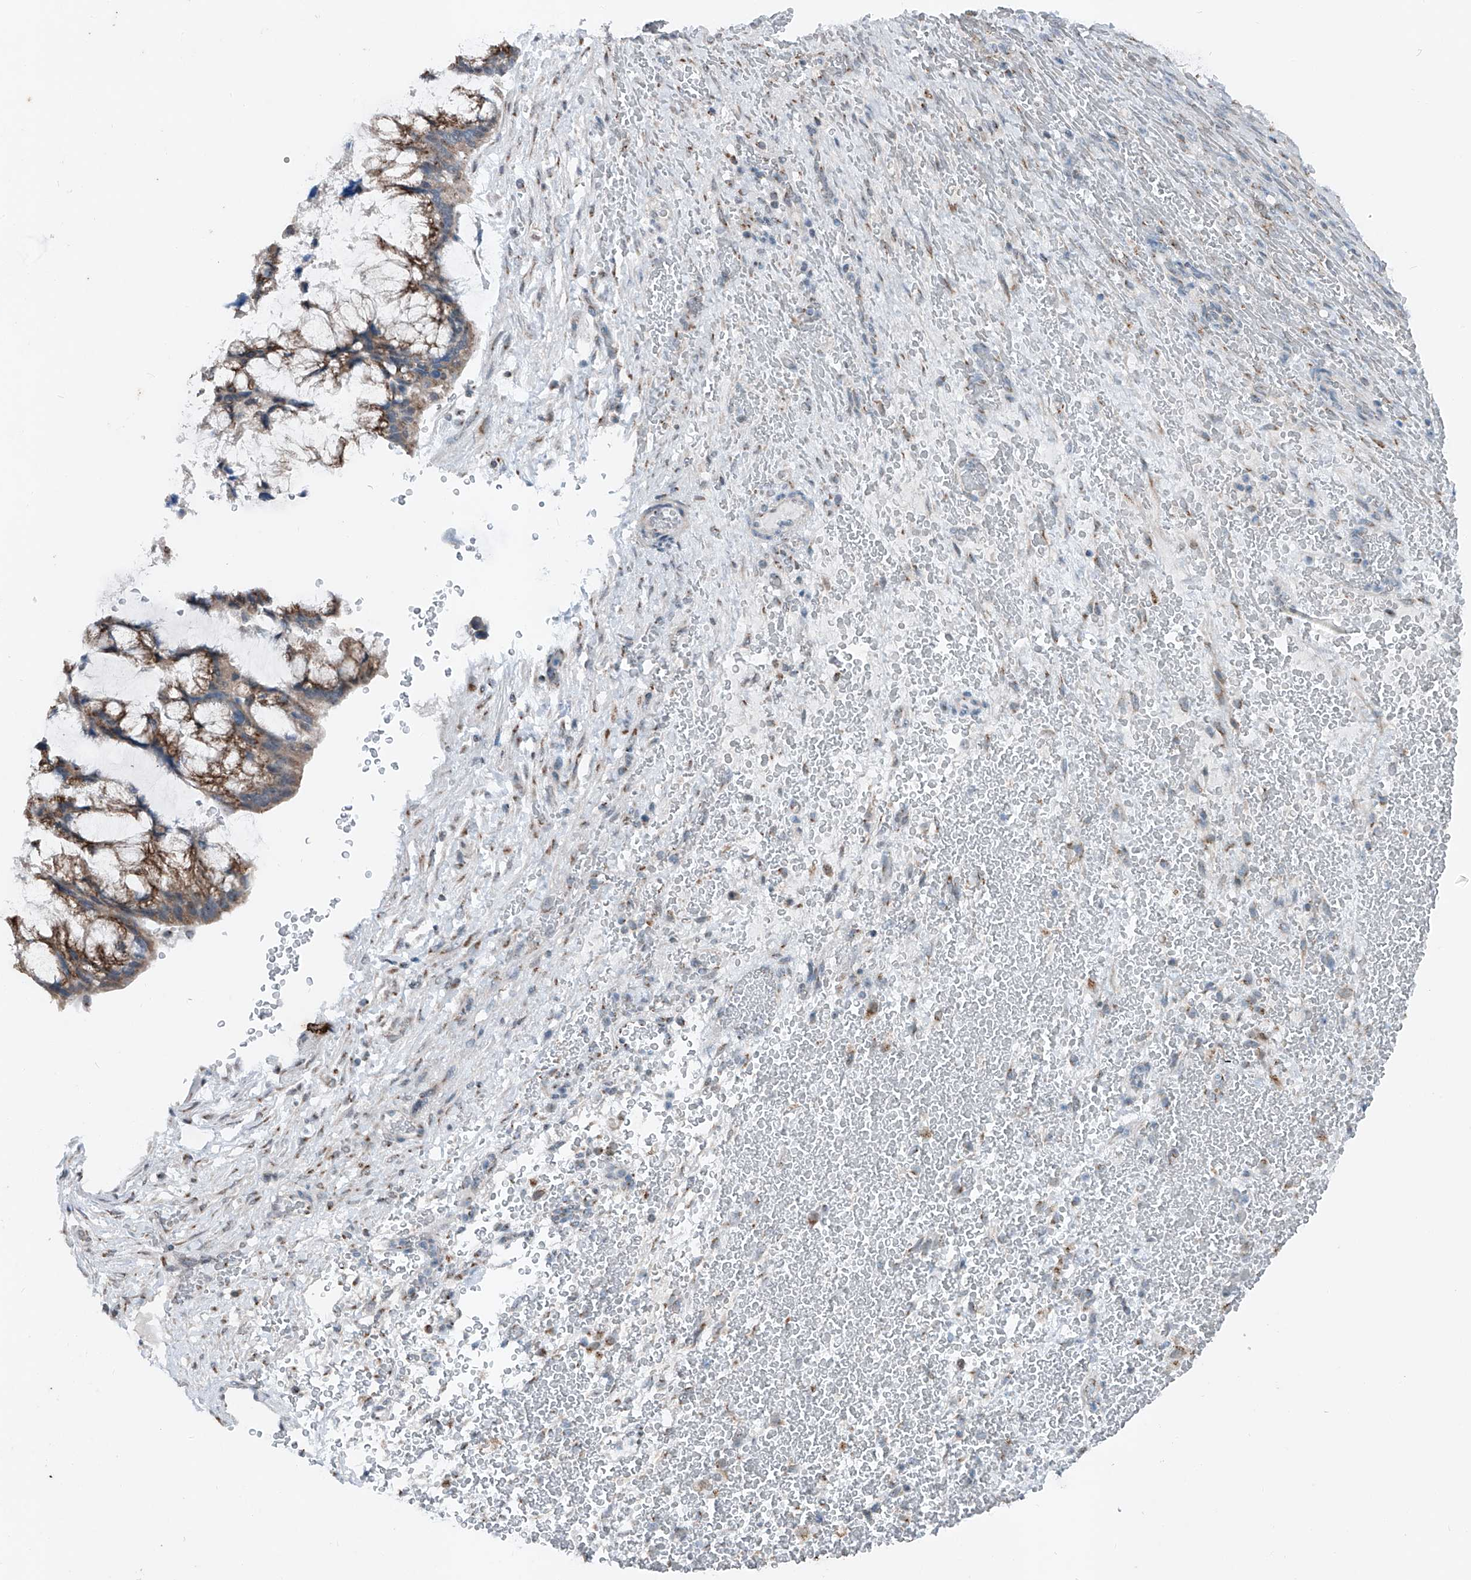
{"staining": {"intensity": "moderate", "quantity": ">75%", "location": "cytoplasmic/membranous"}, "tissue": "ovarian cancer", "cell_type": "Tumor cells", "image_type": "cancer", "snomed": [{"axis": "morphology", "description": "Cystadenocarcinoma, mucinous, NOS"}, {"axis": "topography", "description": "Ovary"}], "caption": "Approximately >75% of tumor cells in human ovarian cancer (mucinous cystadenocarcinoma) demonstrate moderate cytoplasmic/membranous protein staining as visualized by brown immunohistochemical staining.", "gene": "DYRK1B", "patient": {"sex": "female", "age": 37}}